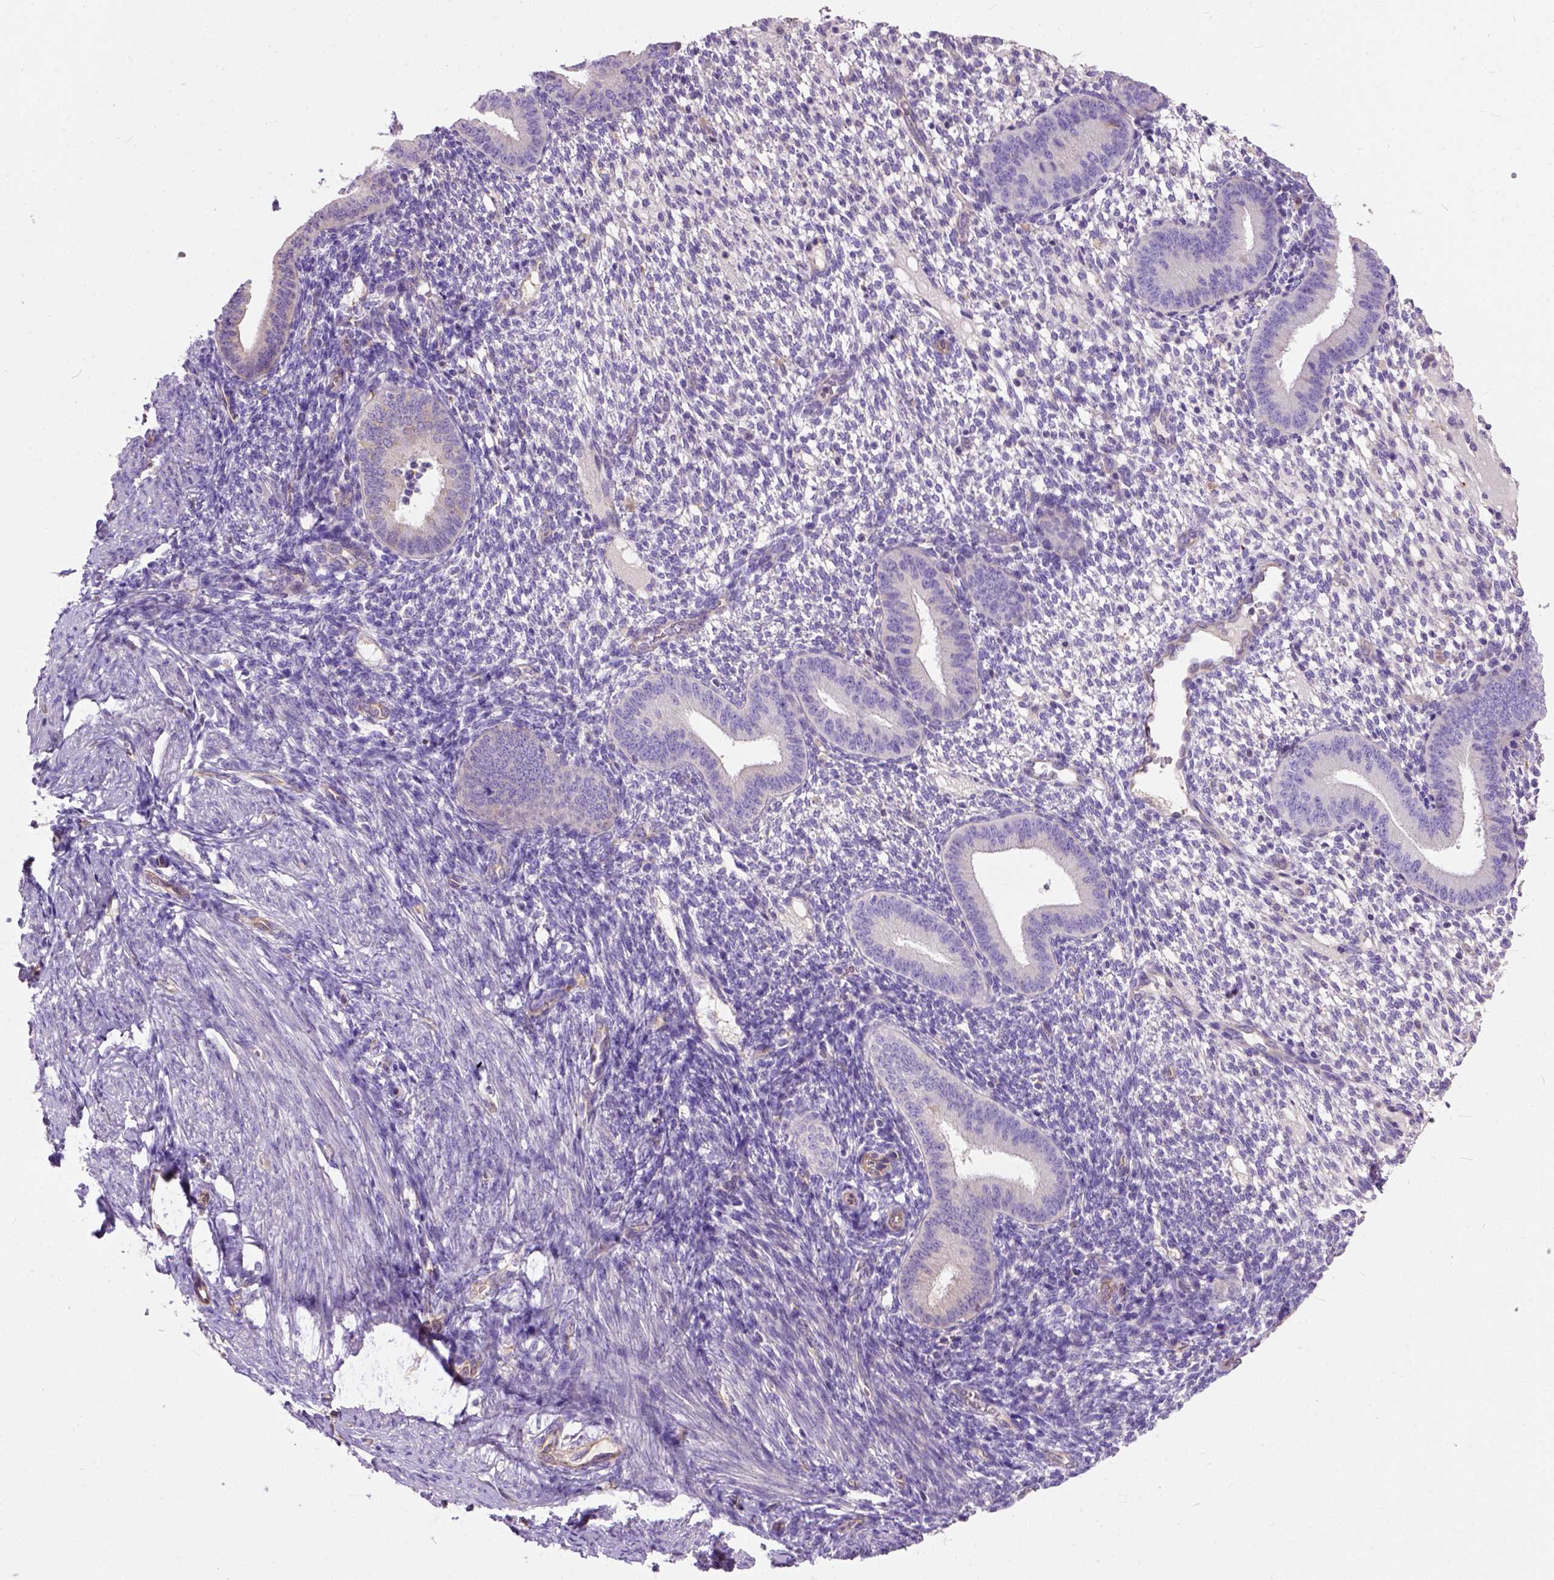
{"staining": {"intensity": "negative", "quantity": "none", "location": "none"}, "tissue": "endometrium", "cell_type": "Cells in endometrial stroma", "image_type": "normal", "snomed": [{"axis": "morphology", "description": "Normal tissue, NOS"}, {"axis": "topography", "description": "Endometrium"}], "caption": "There is no significant expression in cells in endometrial stroma of endometrium. (Stains: DAB (3,3'-diaminobenzidine) immunohistochemistry (IHC) with hematoxylin counter stain, Microscopy: brightfield microscopy at high magnification).", "gene": "SEMA4F", "patient": {"sex": "female", "age": 40}}